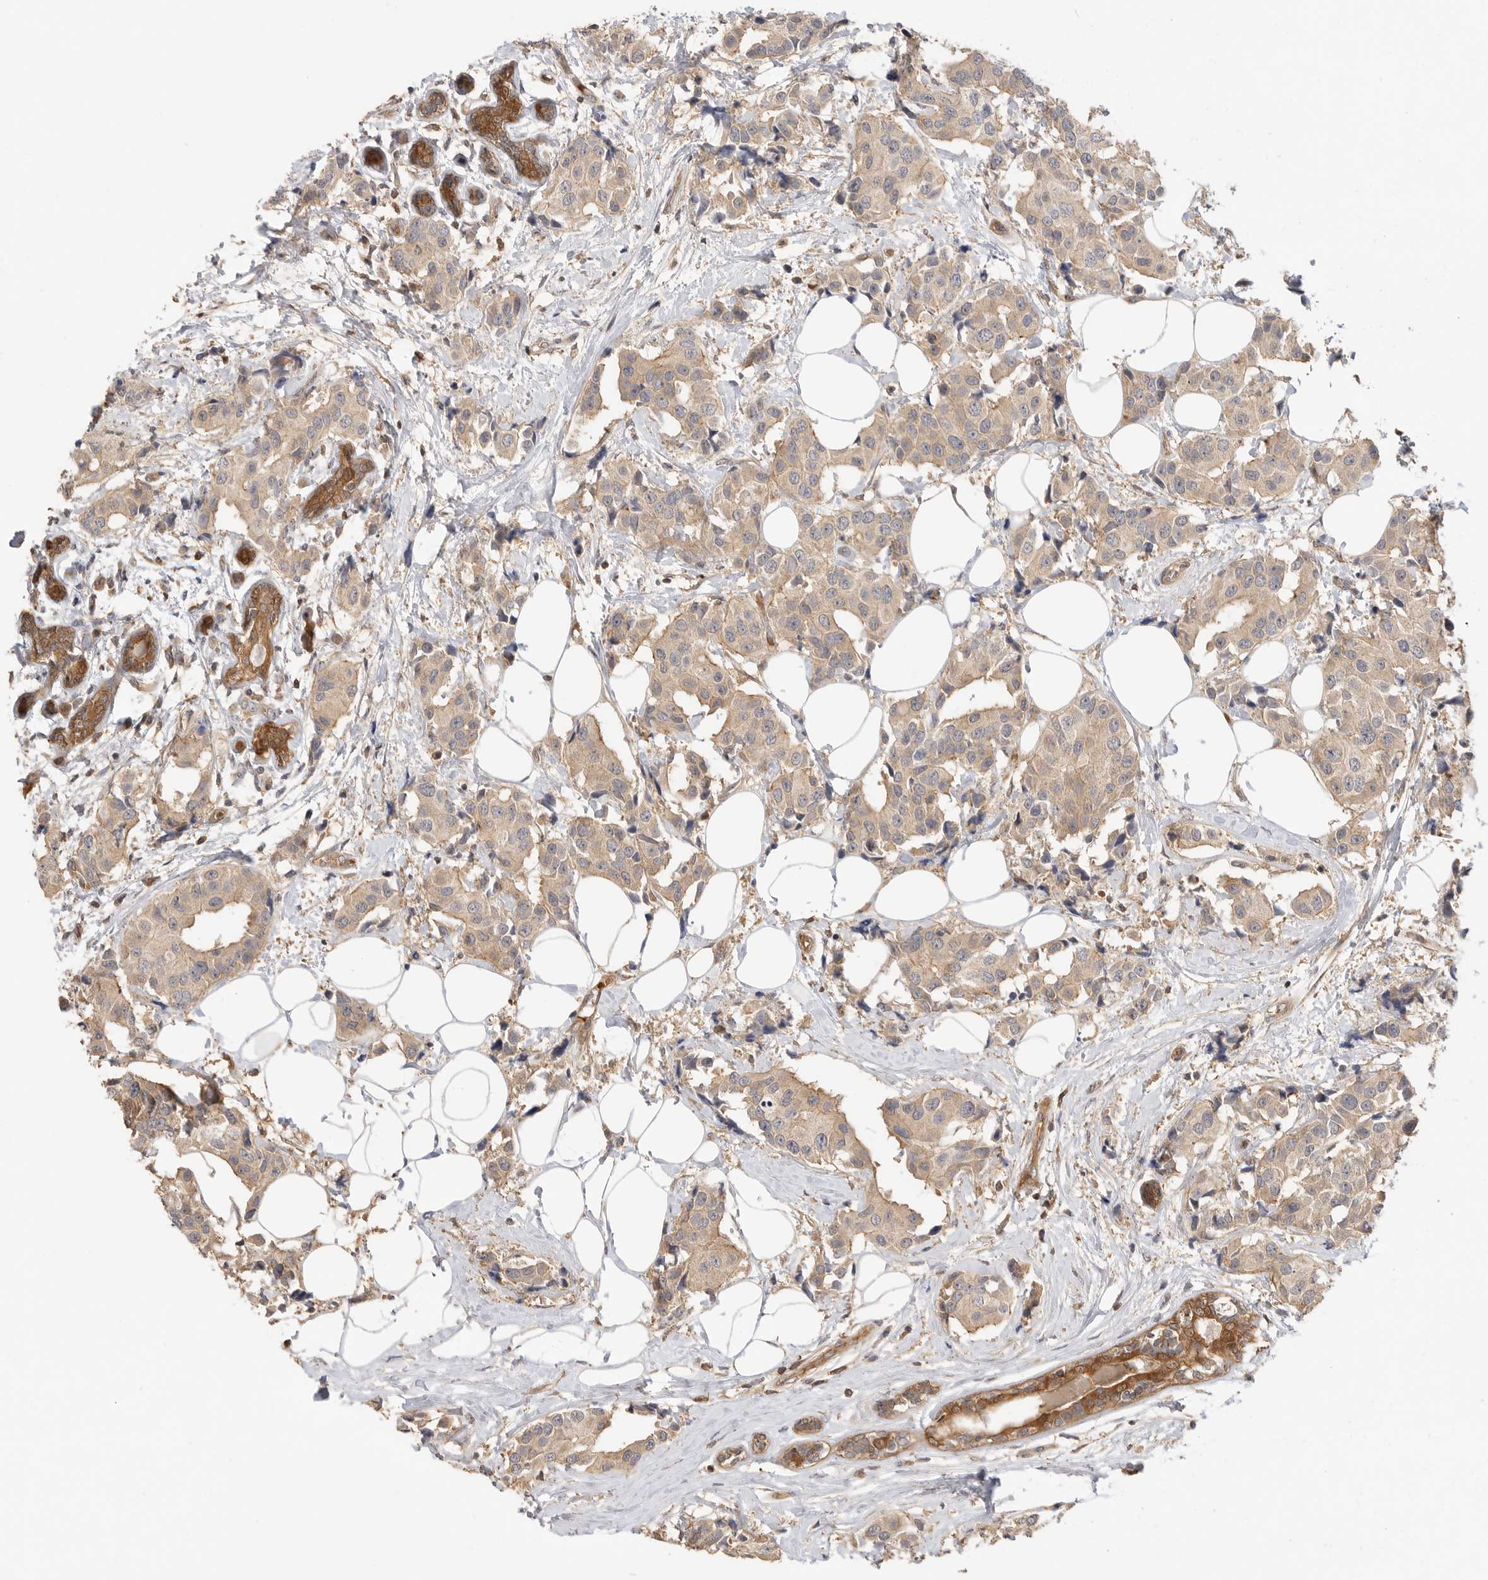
{"staining": {"intensity": "moderate", "quantity": ">75%", "location": "cytoplasmic/membranous"}, "tissue": "breast cancer", "cell_type": "Tumor cells", "image_type": "cancer", "snomed": [{"axis": "morphology", "description": "Normal tissue, NOS"}, {"axis": "morphology", "description": "Duct carcinoma"}, {"axis": "topography", "description": "Breast"}], "caption": "Breast cancer (infiltrating ductal carcinoma) was stained to show a protein in brown. There is medium levels of moderate cytoplasmic/membranous staining in about >75% of tumor cells. Using DAB (3,3'-diaminobenzidine) (brown) and hematoxylin (blue) stains, captured at high magnification using brightfield microscopy.", "gene": "CLDN12", "patient": {"sex": "female", "age": 39}}